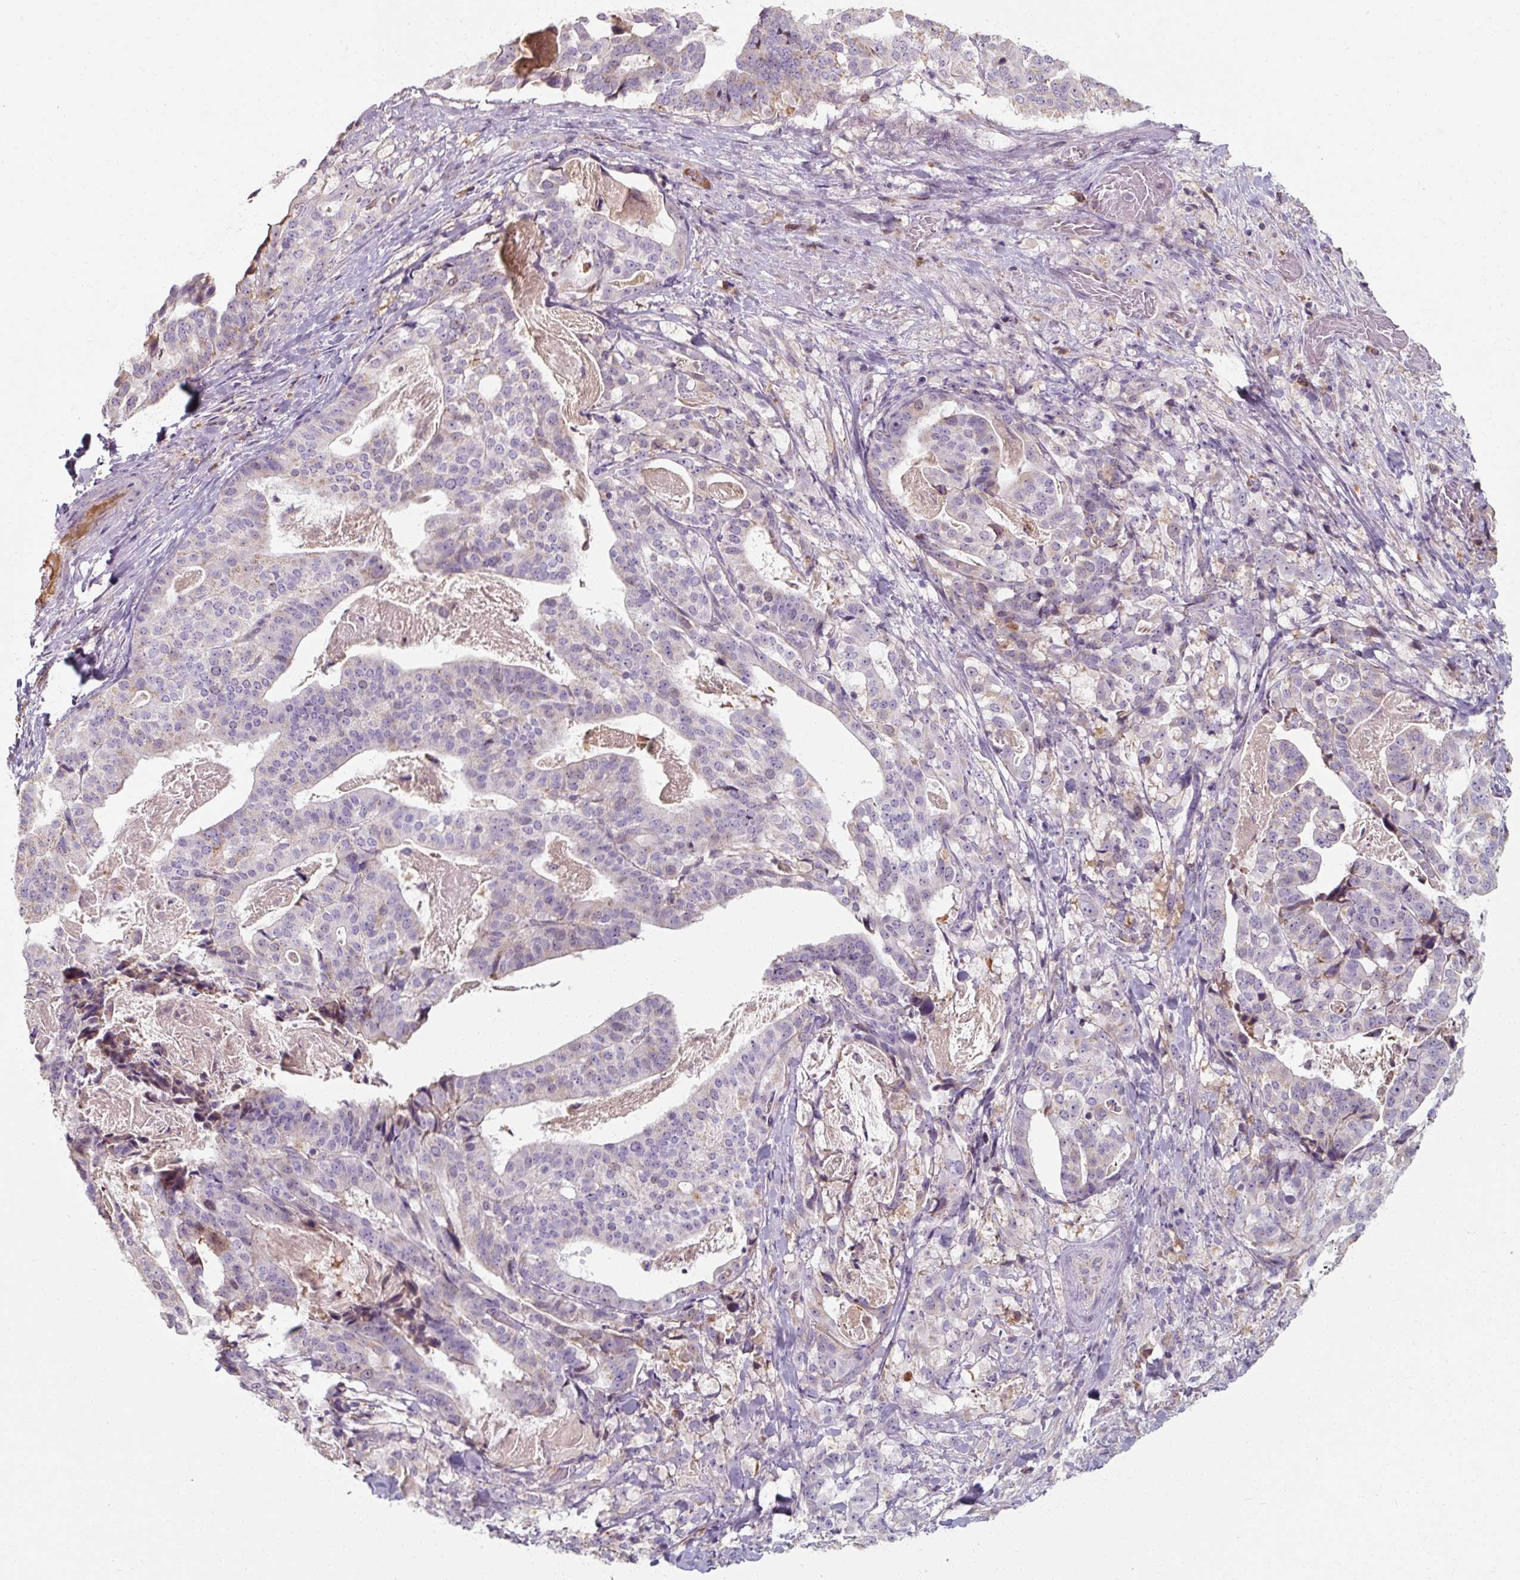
{"staining": {"intensity": "negative", "quantity": "none", "location": "none"}, "tissue": "stomach cancer", "cell_type": "Tumor cells", "image_type": "cancer", "snomed": [{"axis": "morphology", "description": "Adenocarcinoma, NOS"}, {"axis": "topography", "description": "Stomach"}], "caption": "A photomicrograph of adenocarcinoma (stomach) stained for a protein shows no brown staining in tumor cells.", "gene": "TSEN54", "patient": {"sex": "male", "age": 48}}